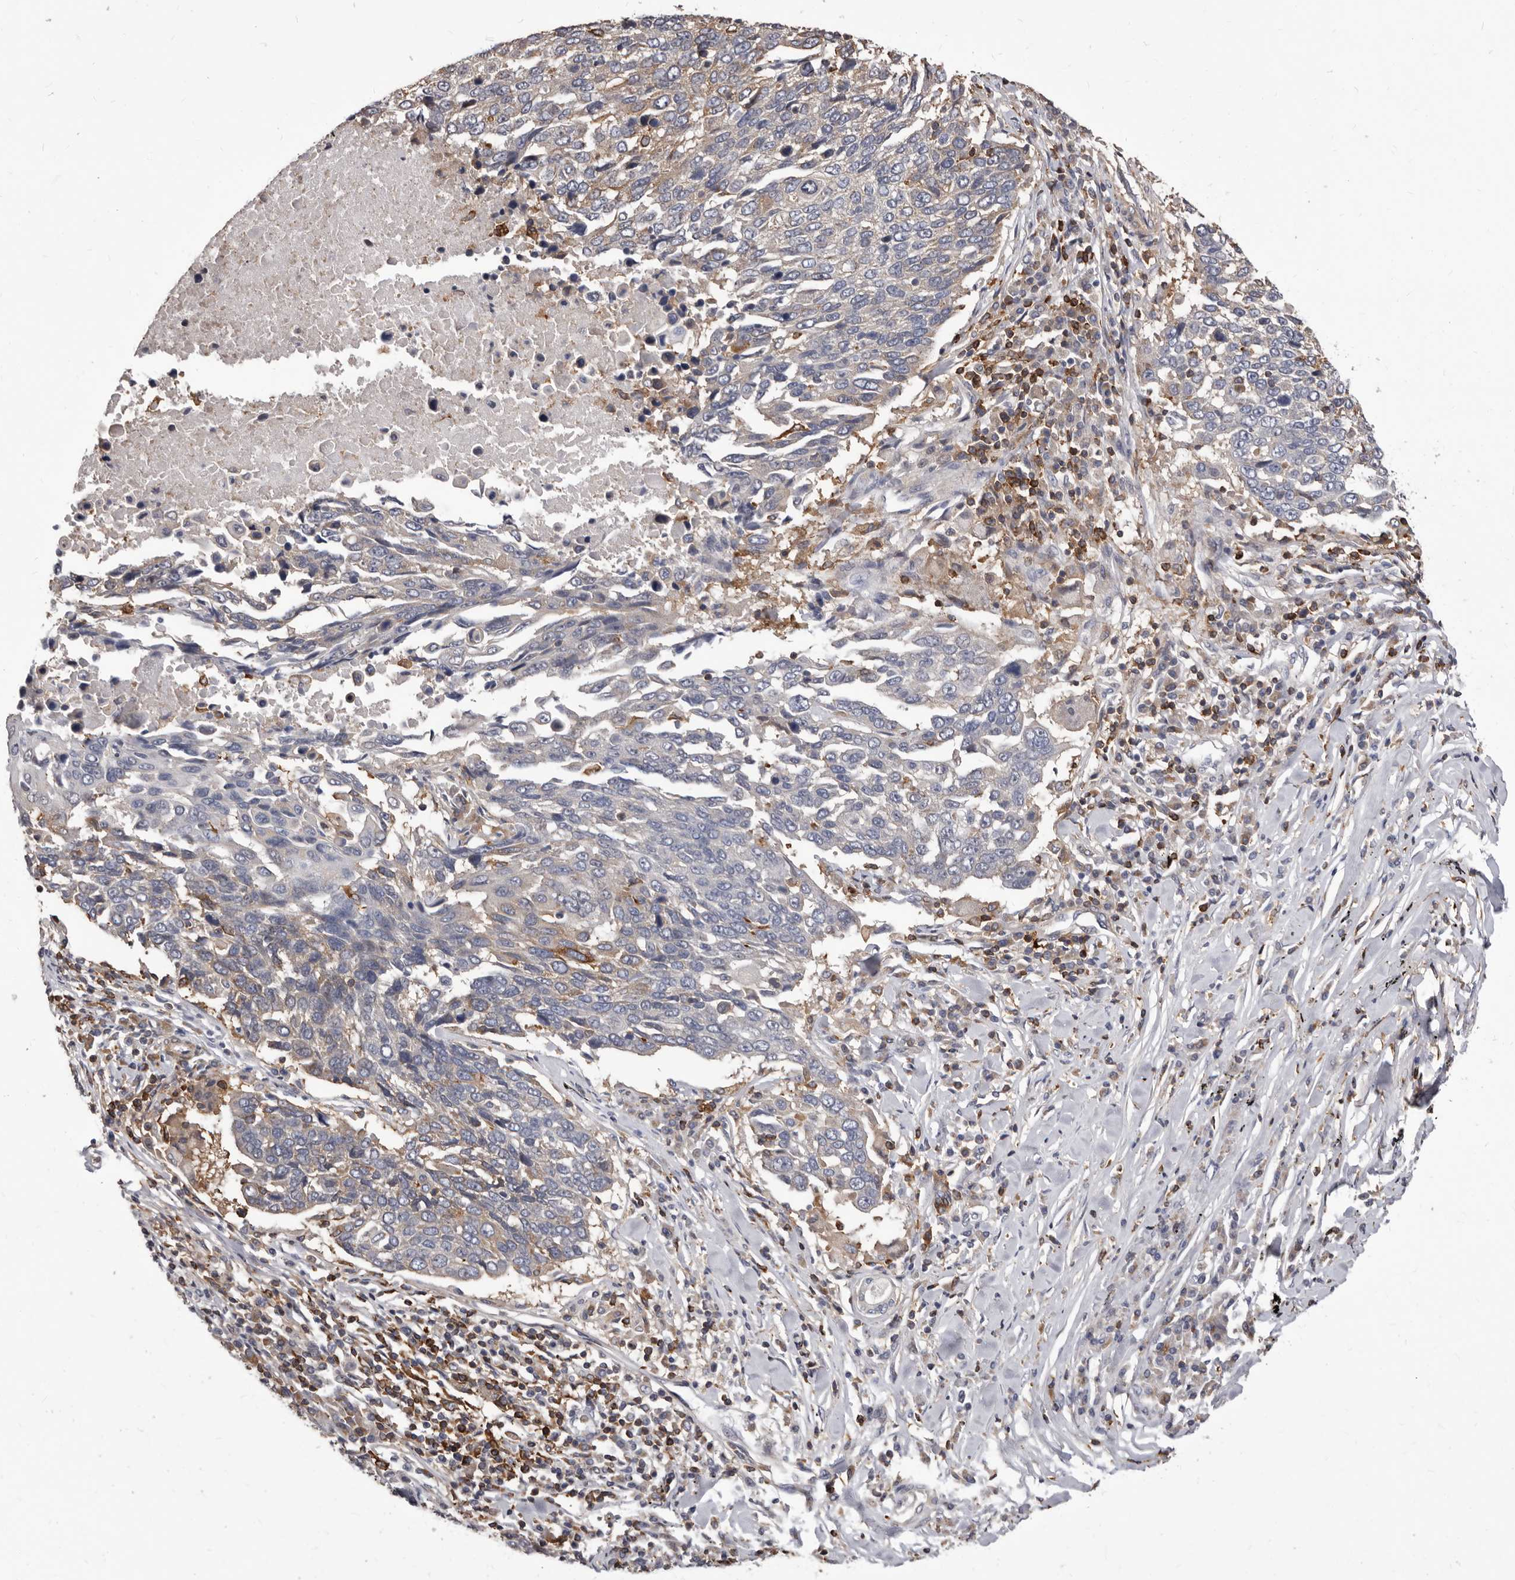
{"staining": {"intensity": "moderate", "quantity": "<25%", "location": "cytoplasmic/membranous"}, "tissue": "lung cancer", "cell_type": "Tumor cells", "image_type": "cancer", "snomed": [{"axis": "morphology", "description": "Squamous cell carcinoma, NOS"}, {"axis": "topography", "description": "Lung"}], "caption": "This is an image of IHC staining of lung cancer (squamous cell carcinoma), which shows moderate staining in the cytoplasmic/membranous of tumor cells.", "gene": "NIBAN1", "patient": {"sex": "male", "age": 66}}